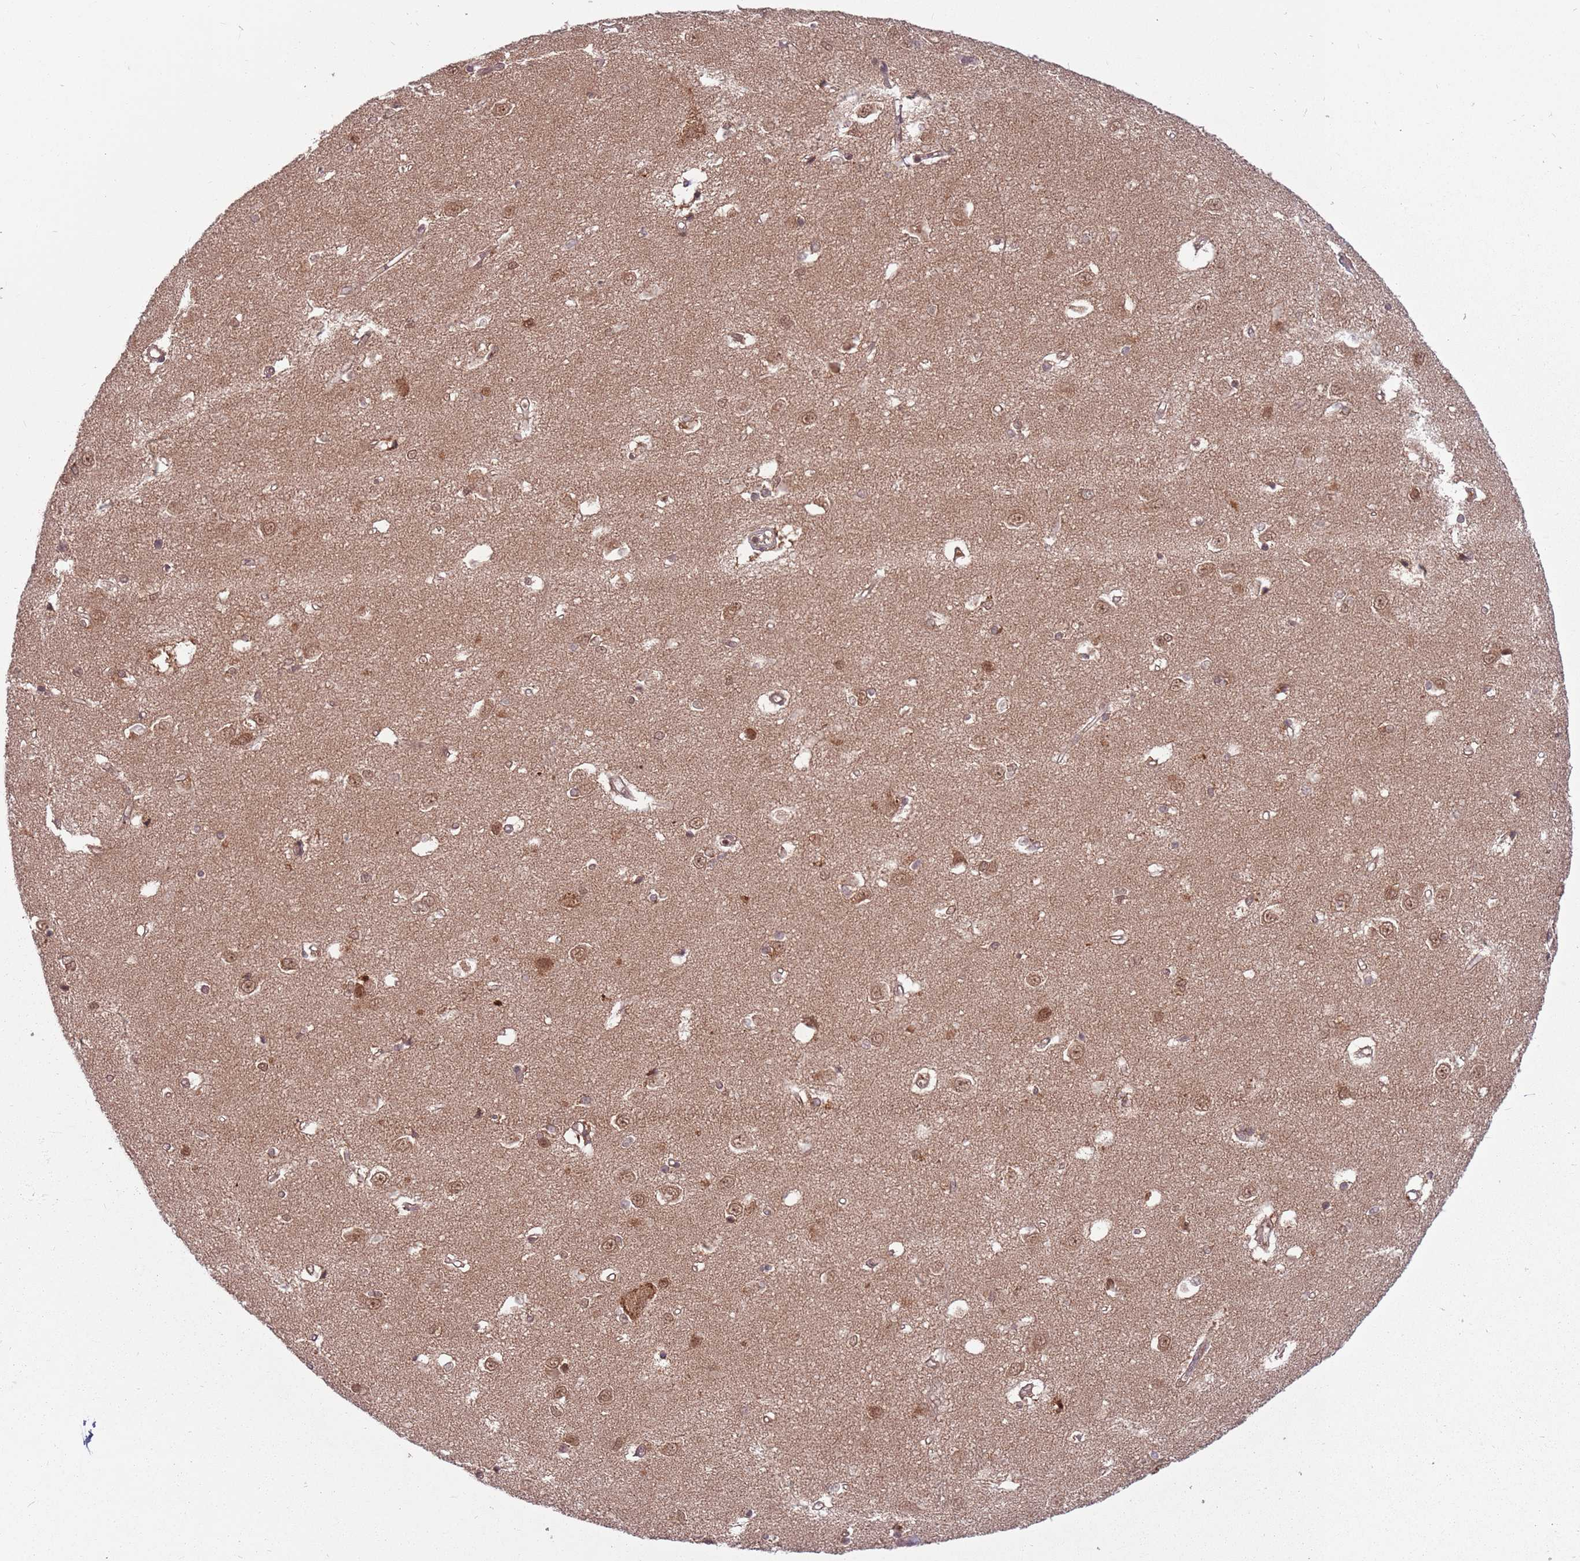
{"staining": {"intensity": "moderate", "quantity": ">75%", "location": "cytoplasmic/membranous"}, "tissue": "caudate", "cell_type": "Glial cells", "image_type": "normal", "snomed": [{"axis": "morphology", "description": "Normal tissue, NOS"}, {"axis": "topography", "description": "Lateral ventricle wall"}], "caption": "About >75% of glial cells in normal caudate exhibit moderate cytoplasmic/membranous protein expression as visualized by brown immunohistochemical staining.", "gene": "ADAMTS3", "patient": {"sex": "male", "age": 37}}